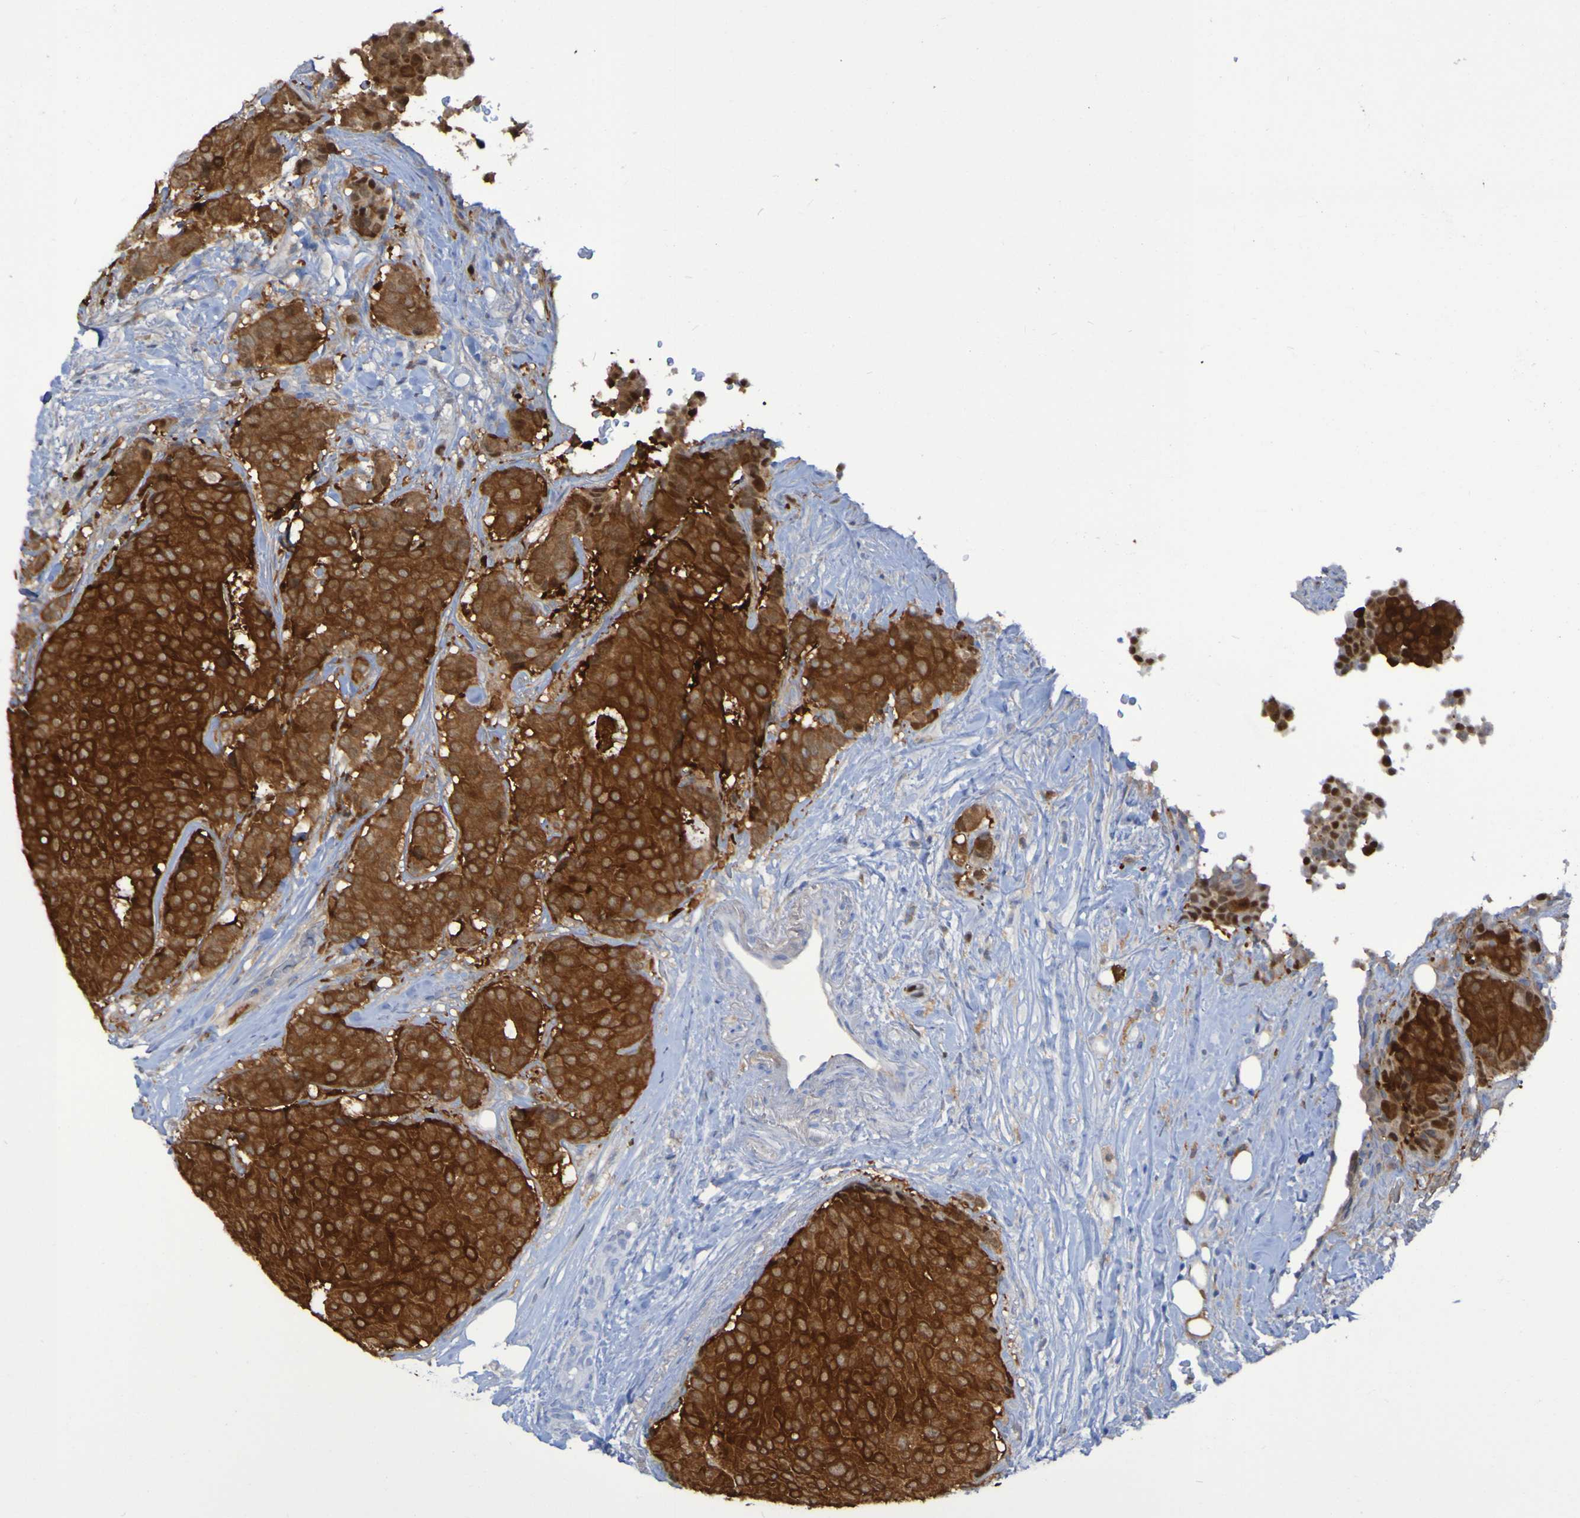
{"staining": {"intensity": "strong", "quantity": ">75%", "location": "cytoplasmic/membranous"}, "tissue": "breast cancer", "cell_type": "Tumor cells", "image_type": "cancer", "snomed": [{"axis": "morphology", "description": "Duct carcinoma"}, {"axis": "topography", "description": "Breast"}], "caption": "Brown immunohistochemical staining in breast cancer (intraductal carcinoma) reveals strong cytoplasmic/membranous staining in about >75% of tumor cells.", "gene": "MPPE1", "patient": {"sex": "female", "age": 75}}